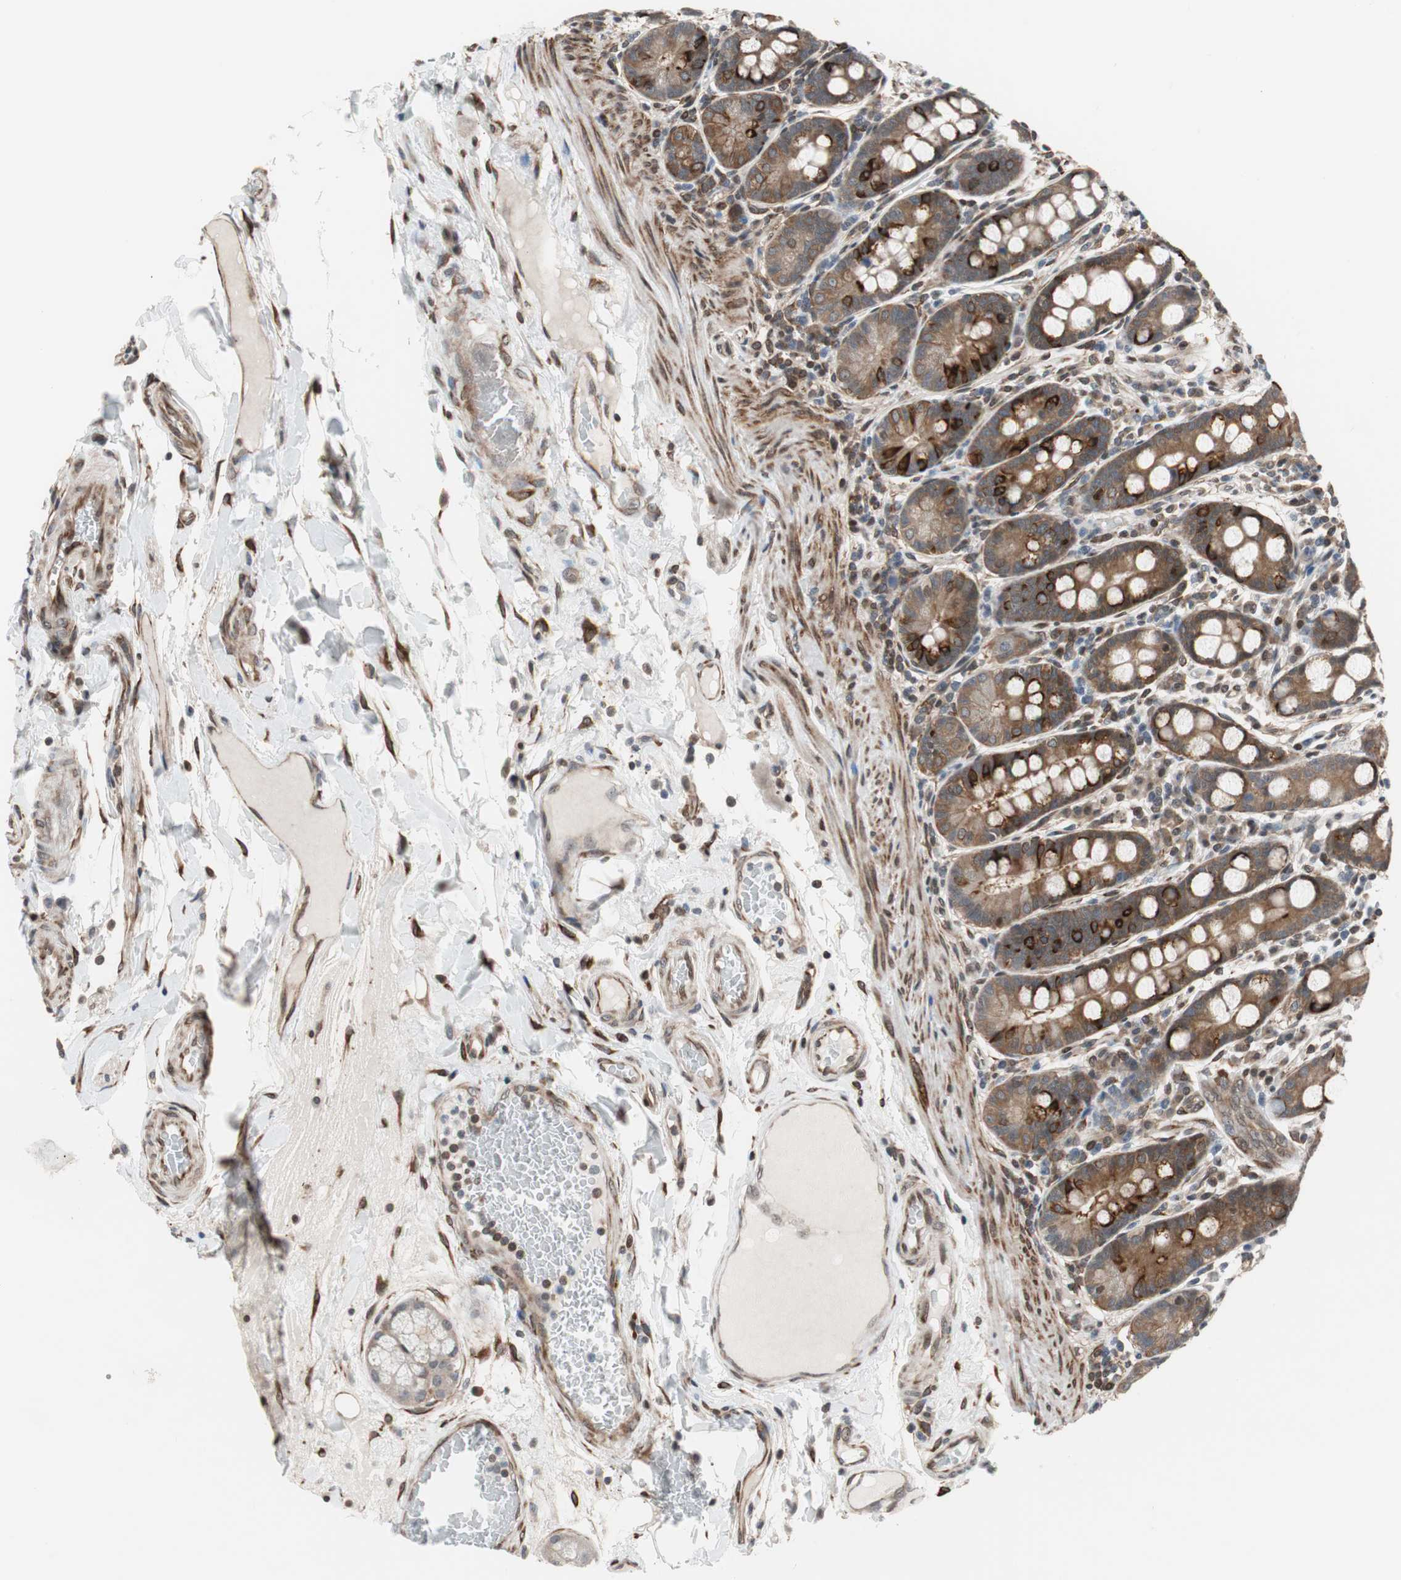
{"staining": {"intensity": "strong", "quantity": ">75%", "location": "cytoplasmic/membranous,nuclear"}, "tissue": "duodenum", "cell_type": "Glandular cells", "image_type": "normal", "snomed": [{"axis": "morphology", "description": "Normal tissue, NOS"}, {"axis": "topography", "description": "Duodenum"}], "caption": "An immunohistochemistry micrograph of normal tissue is shown. Protein staining in brown labels strong cytoplasmic/membranous,nuclear positivity in duodenum within glandular cells.", "gene": "ZNF512B", "patient": {"sex": "male", "age": 50}}